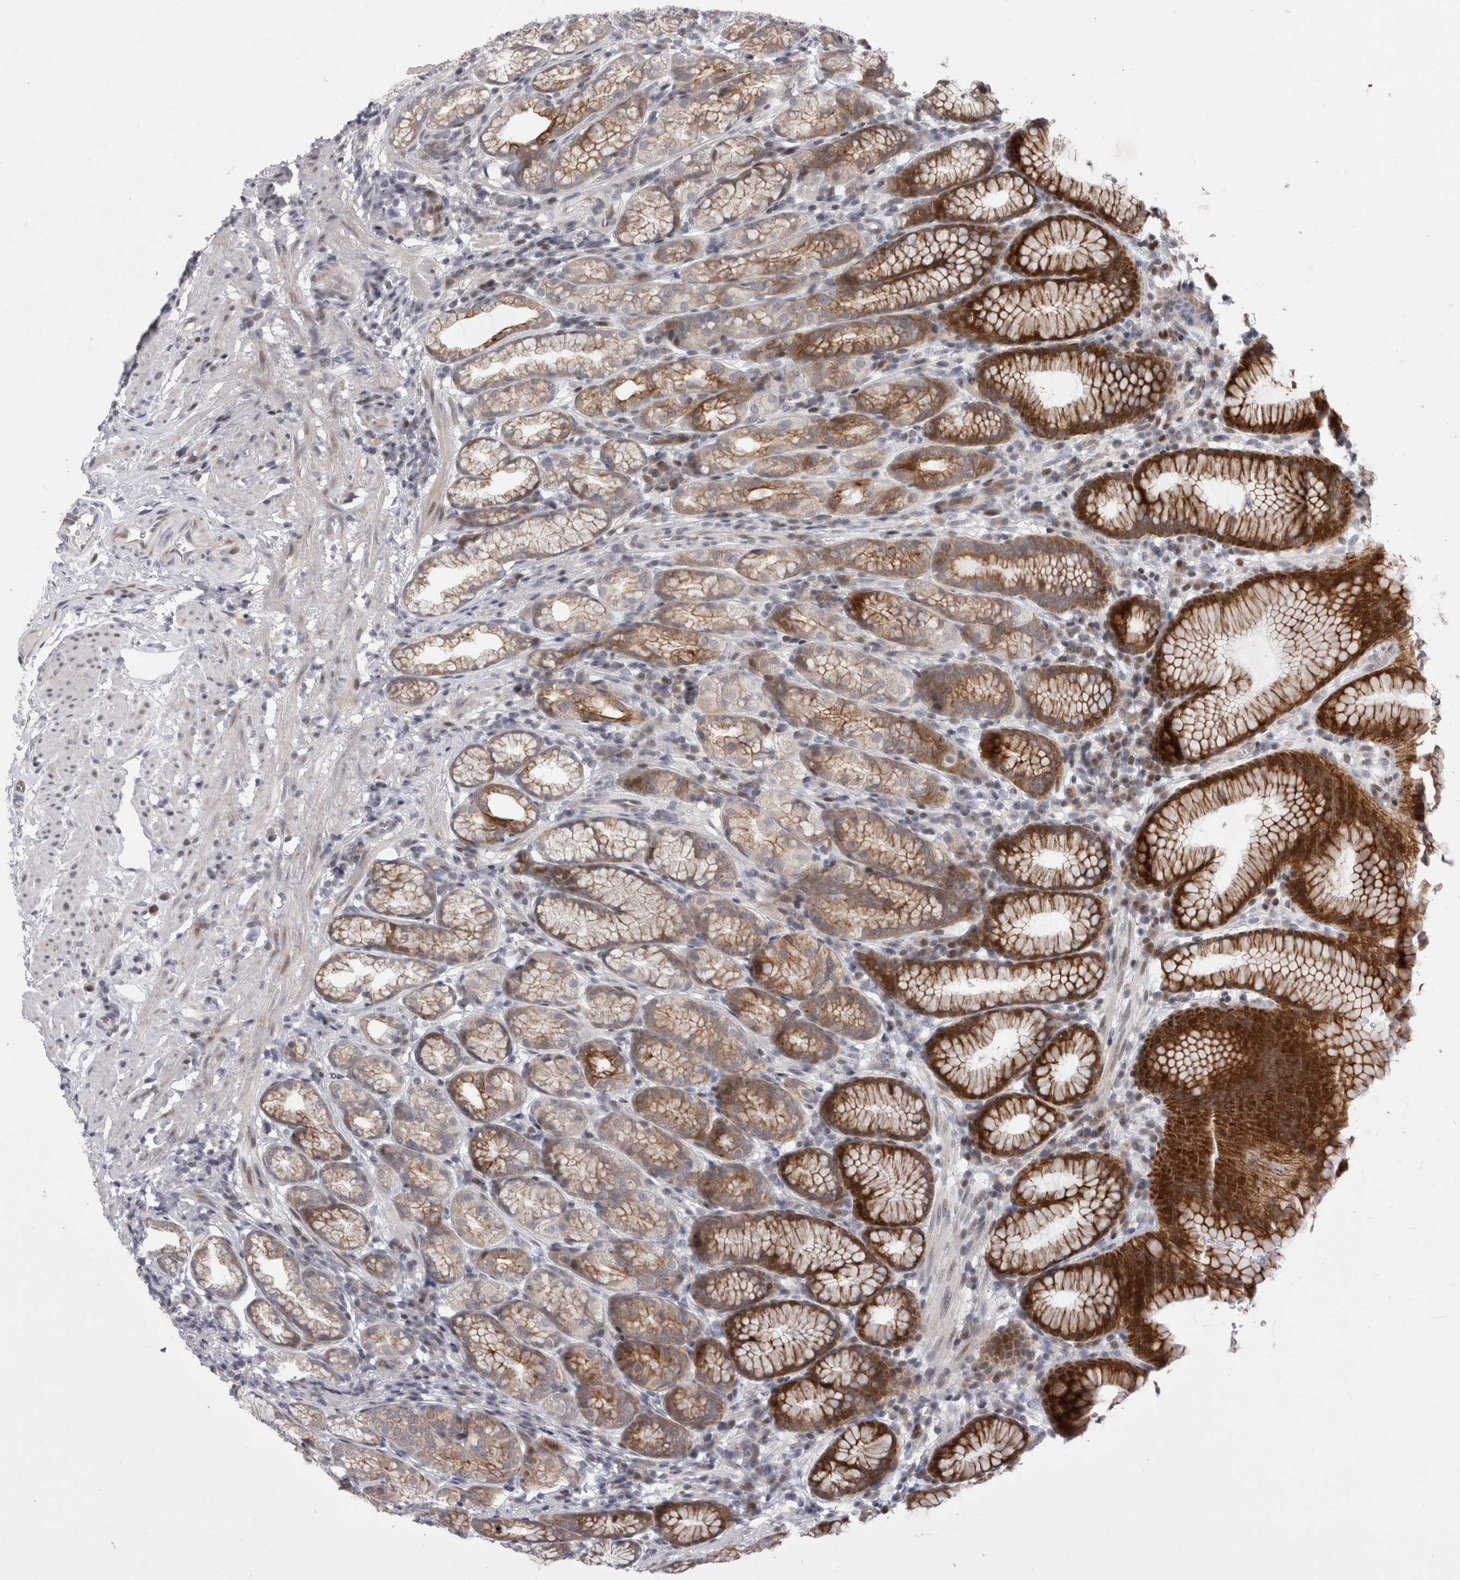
{"staining": {"intensity": "strong", "quantity": "<25%", "location": "cytoplasmic/membranous"}, "tissue": "stomach", "cell_type": "Glandular cells", "image_type": "normal", "snomed": [{"axis": "morphology", "description": "Normal tissue, NOS"}, {"axis": "topography", "description": "Stomach"}], "caption": "Stomach stained with IHC shows strong cytoplasmic/membranous expression in about <25% of glandular cells.", "gene": "UTP25", "patient": {"sex": "male", "age": 42}}